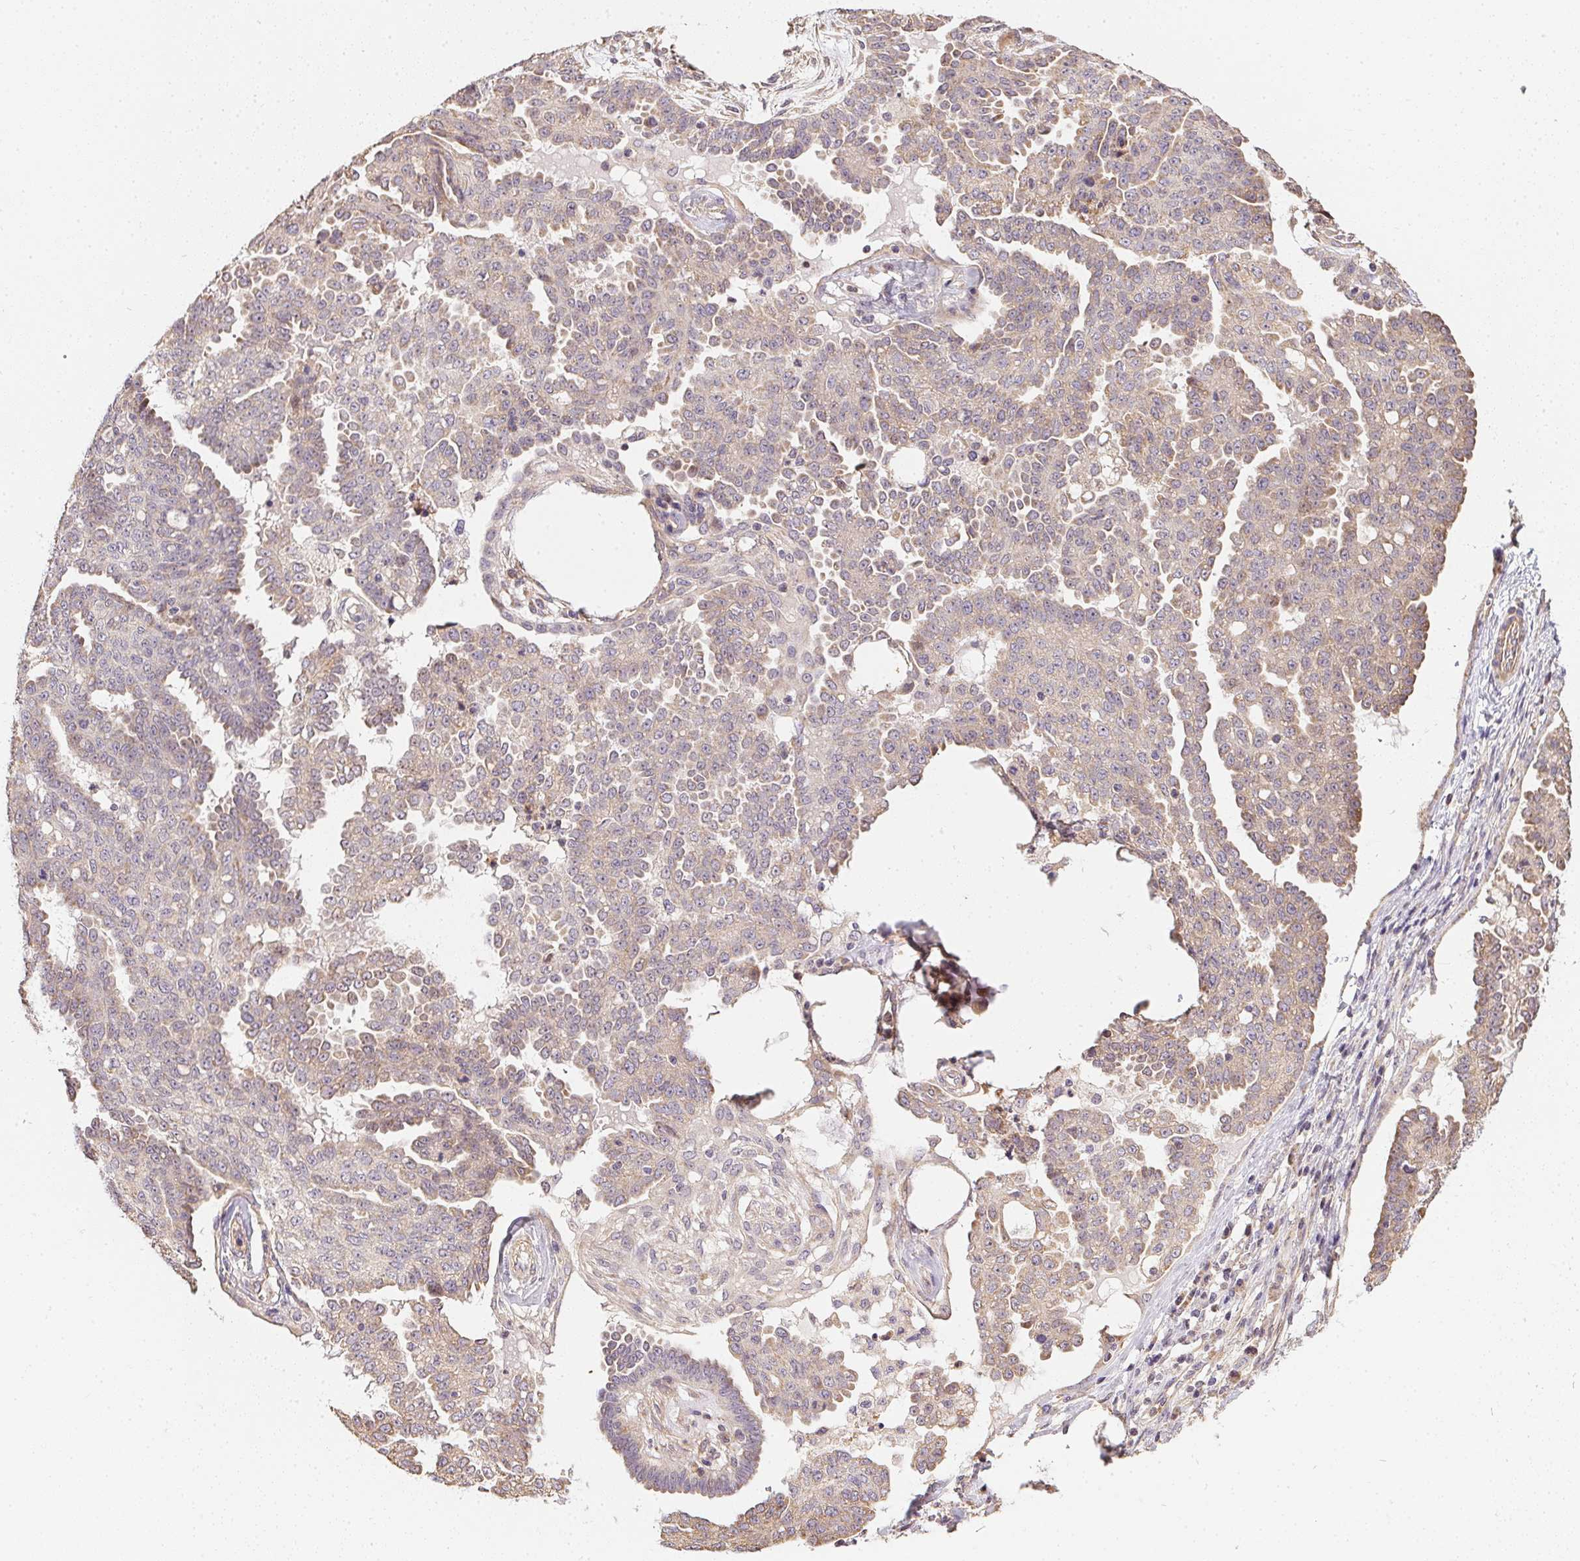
{"staining": {"intensity": "weak", "quantity": "25%-75%", "location": "cytoplasmic/membranous"}, "tissue": "ovarian cancer", "cell_type": "Tumor cells", "image_type": "cancer", "snomed": [{"axis": "morphology", "description": "Cystadenocarcinoma, serous, NOS"}, {"axis": "topography", "description": "Ovary"}], "caption": "Protein expression analysis of human ovarian serous cystadenocarcinoma reveals weak cytoplasmic/membranous expression in approximately 25%-75% of tumor cells.", "gene": "REV3L", "patient": {"sex": "female", "age": 71}}